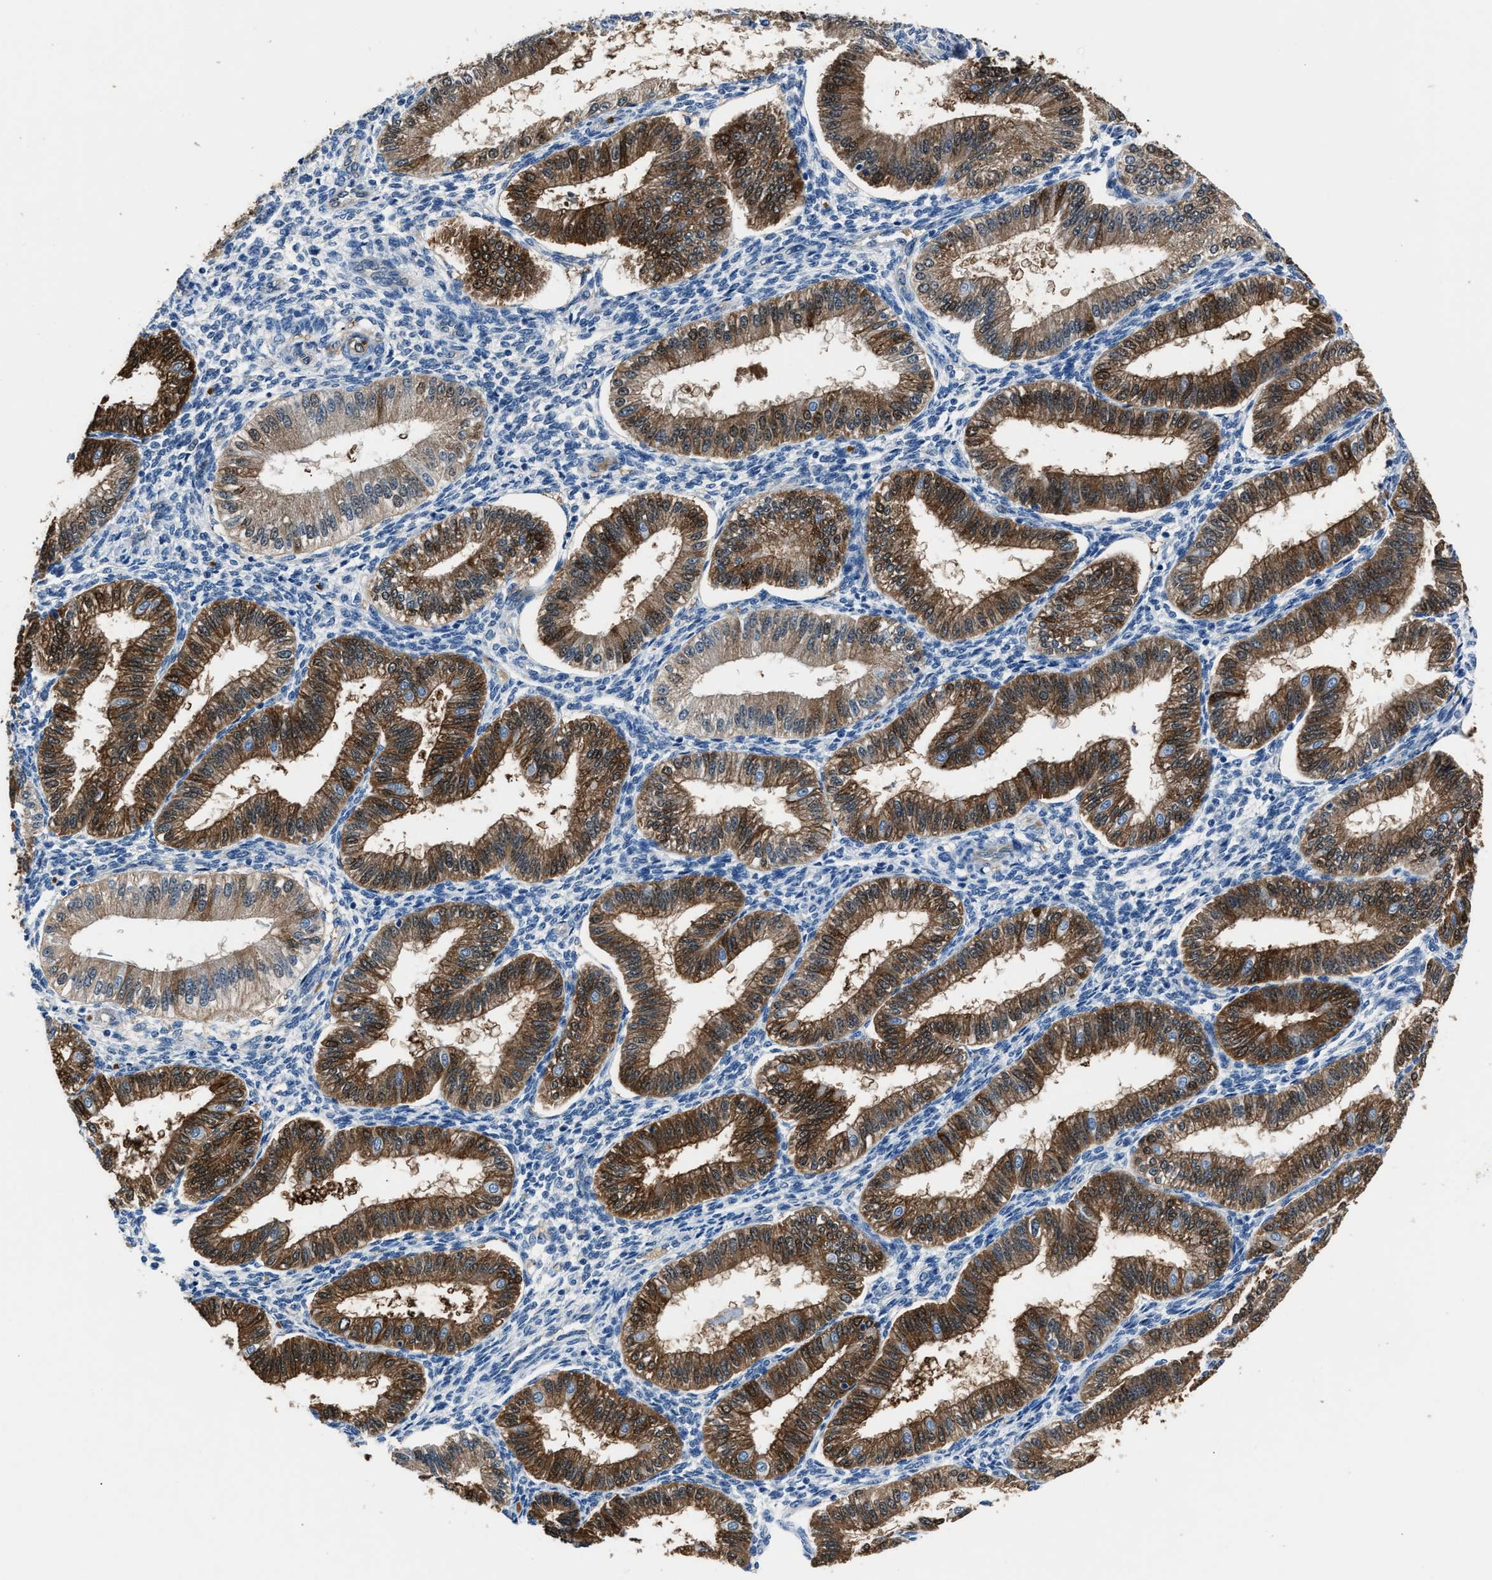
{"staining": {"intensity": "negative", "quantity": "none", "location": "none"}, "tissue": "endometrium", "cell_type": "Cells in endometrial stroma", "image_type": "normal", "snomed": [{"axis": "morphology", "description": "Normal tissue, NOS"}, {"axis": "topography", "description": "Endometrium"}], "caption": "DAB (3,3'-diaminobenzidine) immunohistochemical staining of normal endometrium exhibits no significant staining in cells in endometrial stroma.", "gene": "PPA1", "patient": {"sex": "female", "age": 39}}